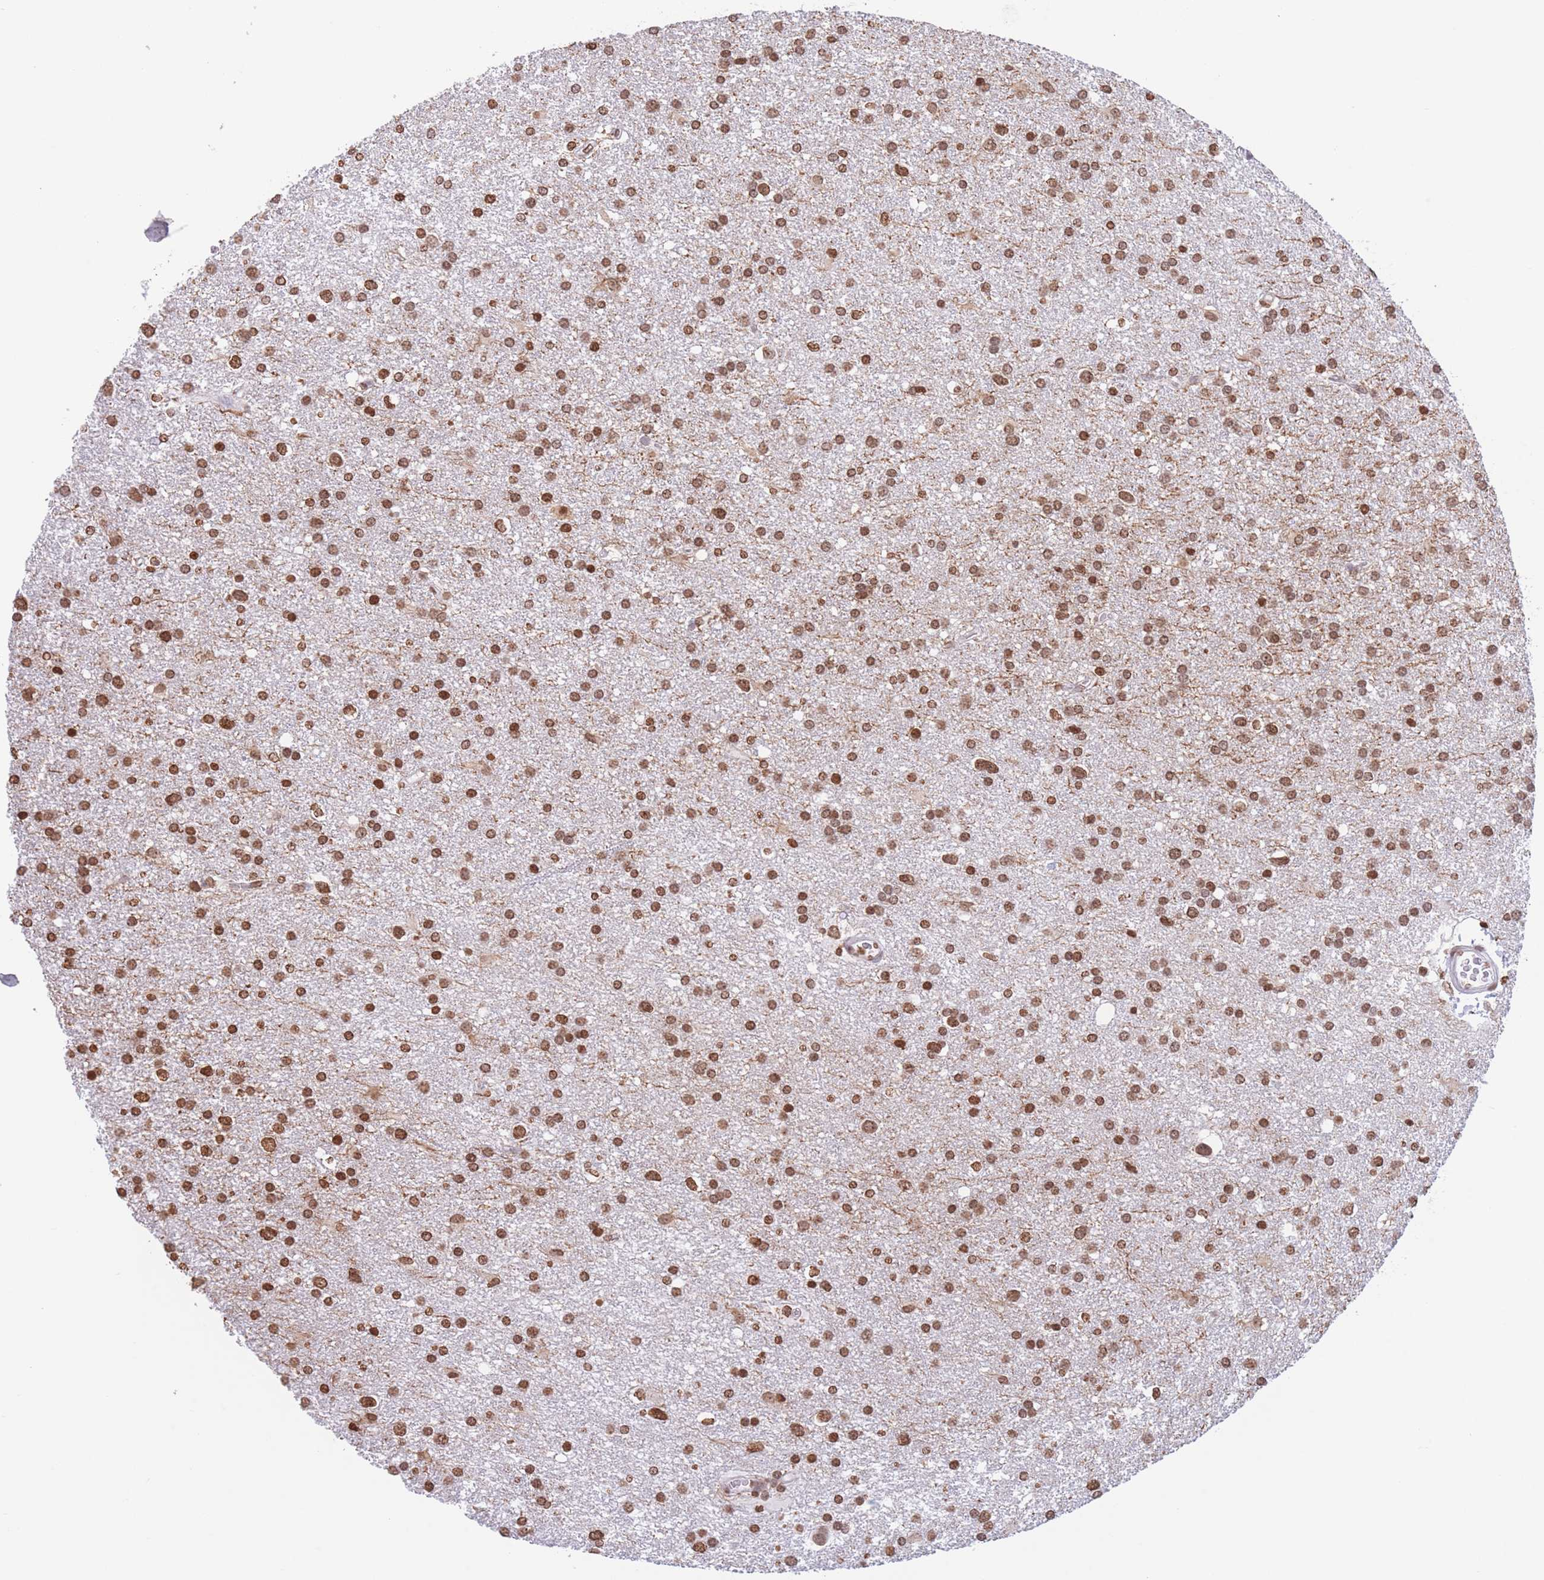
{"staining": {"intensity": "moderate", "quantity": ">75%", "location": "nuclear"}, "tissue": "glioma", "cell_type": "Tumor cells", "image_type": "cancer", "snomed": [{"axis": "morphology", "description": "Glioma, malignant, Low grade"}, {"axis": "topography", "description": "Brain"}], "caption": "Glioma was stained to show a protein in brown. There is medium levels of moderate nuclear staining in approximately >75% of tumor cells. The protein of interest is stained brown, and the nuclei are stained in blue (DAB (3,3'-diaminobenzidine) IHC with brightfield microscopy, high magnification).", "gene": "H2BC11", "patient": {"sex": "female", "age": 32}}